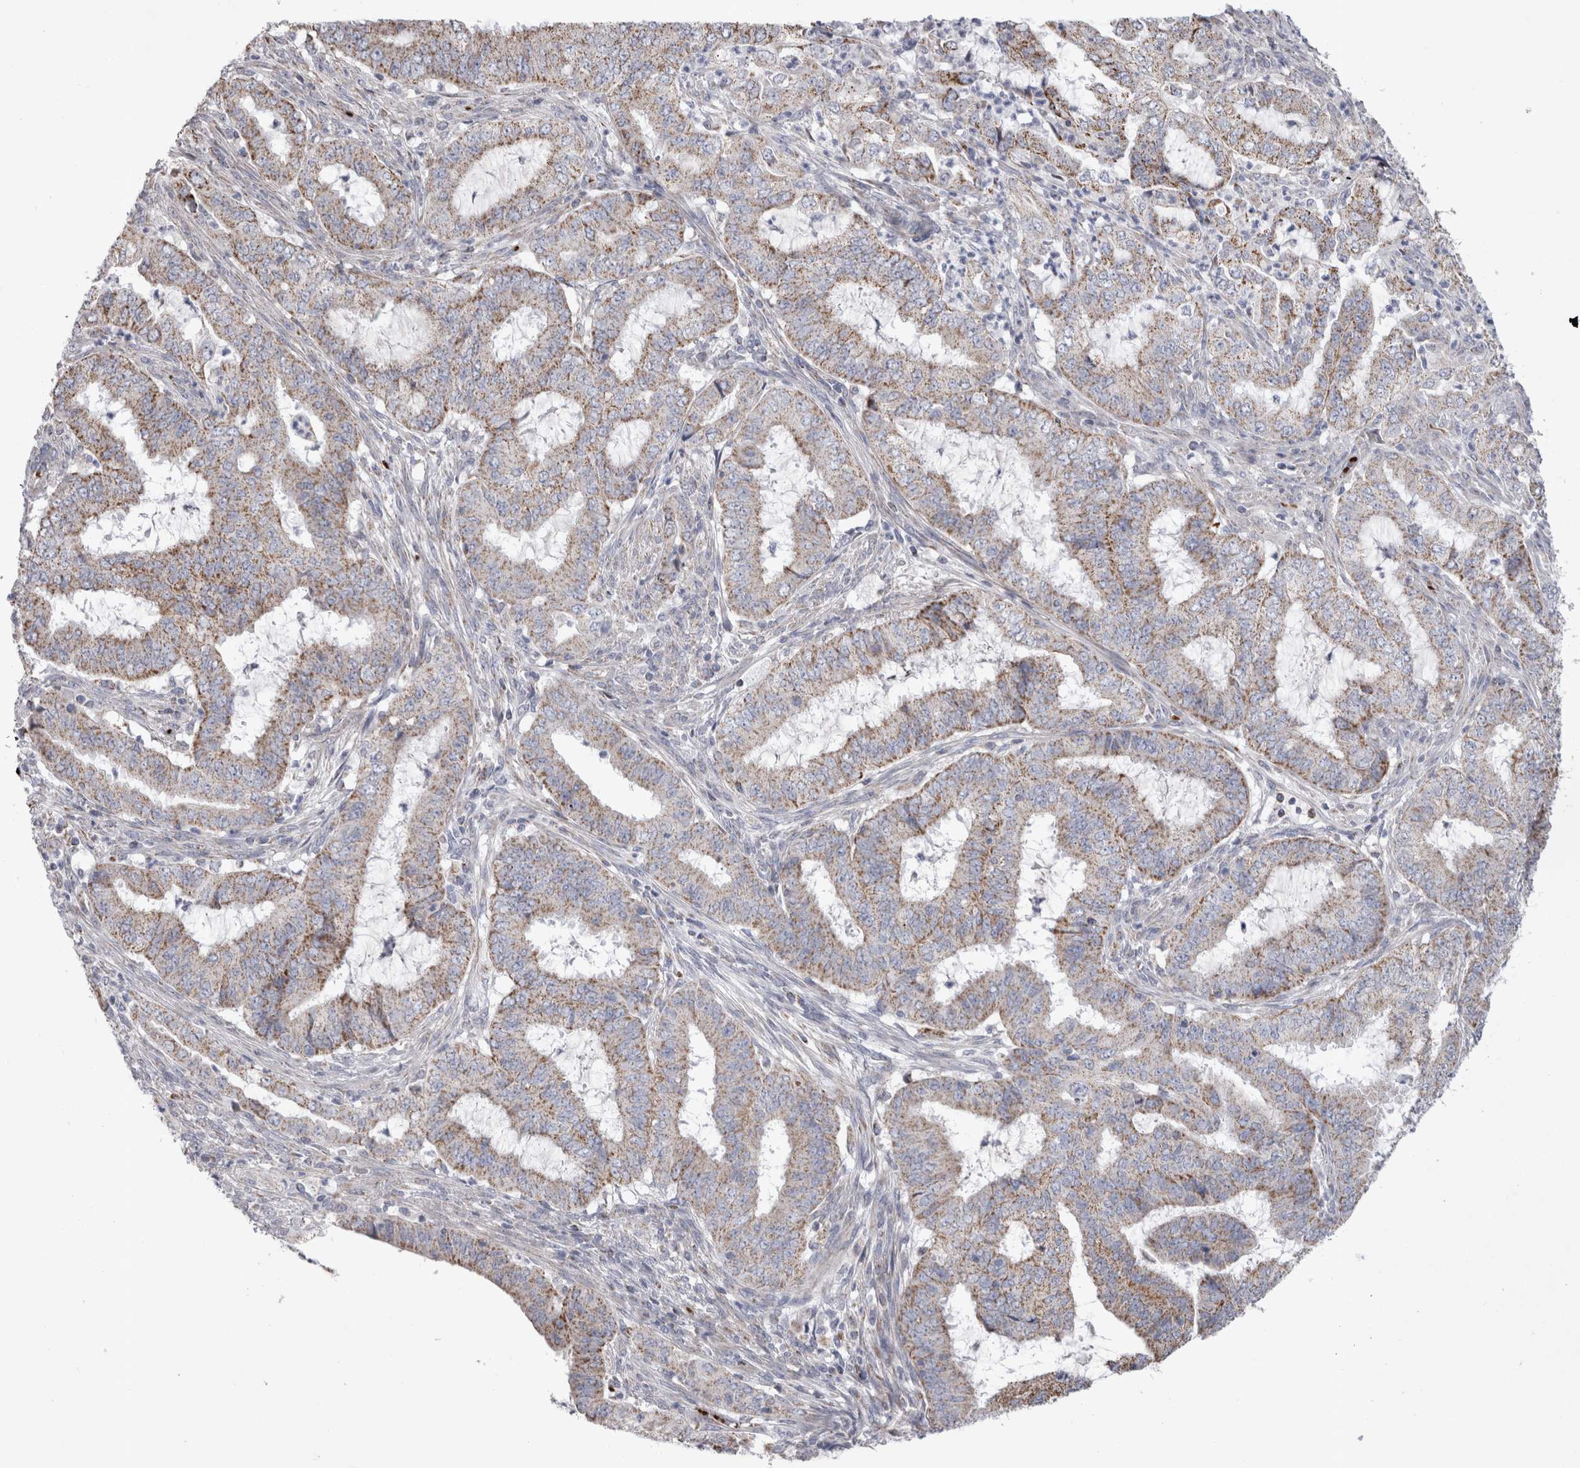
{"staining": {"intensity": "weak", "quantity": ">75%", "location": "cytoplasmic/membranous"}, "tissue": "endometrial cancer", "cell_type": "Tumor cells", "image_type": "cancer", "snomed": [{"axis": "morphology", "description": "Adenocarcinoma, NOS"}, {"axis": "topography", "description": "Endometrium"}], "caption": "The histopathology image reveals immunohistochemical staining of adenocarcinoma (endometrial). There is weak cytoplasmic/membranous staining is seen in about >75% of tumor cells. The protein of interest is shown in brown color, while the nuclei are stained blue.", "gene": "HDHD3", "patient": {"sex": "female", "age": 51}}